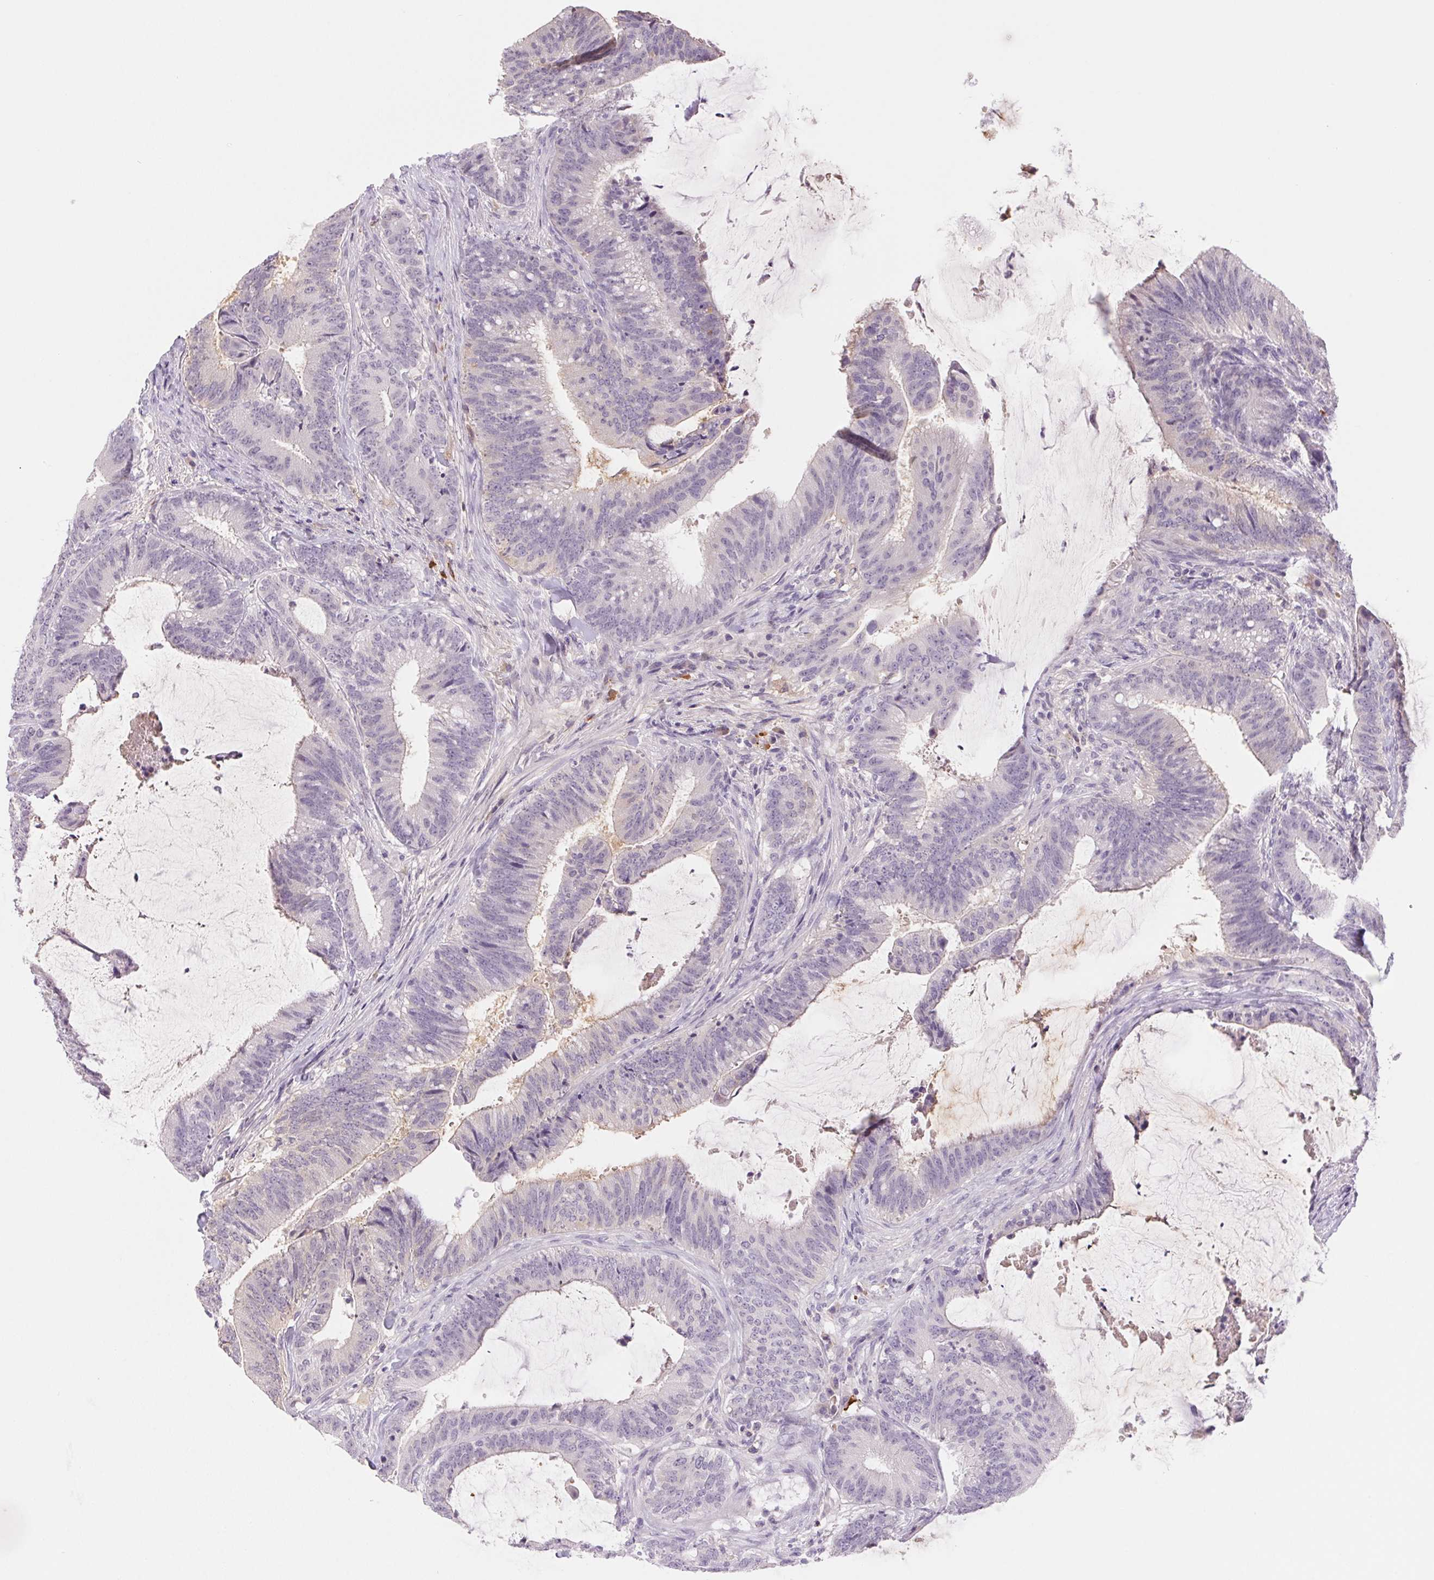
{"staining": {"intensity": "negative", "quantity": "none", "location": "none"}, "tissue": "colorectal cancer", "cell_type": "Tumor cells", "image_type": "cancer", "snomed": [{"axis": "morphology", "description": "Adenocarcinoma, NOS"}, {"axis": "topography", "description": "Colon"}], "caption": "The micrograph exhibits no staining of tumor cells in adenocarcinoma (colorectal).", "gene": "IFIT1B", "patient": {"sex": "female", "age": 43}}